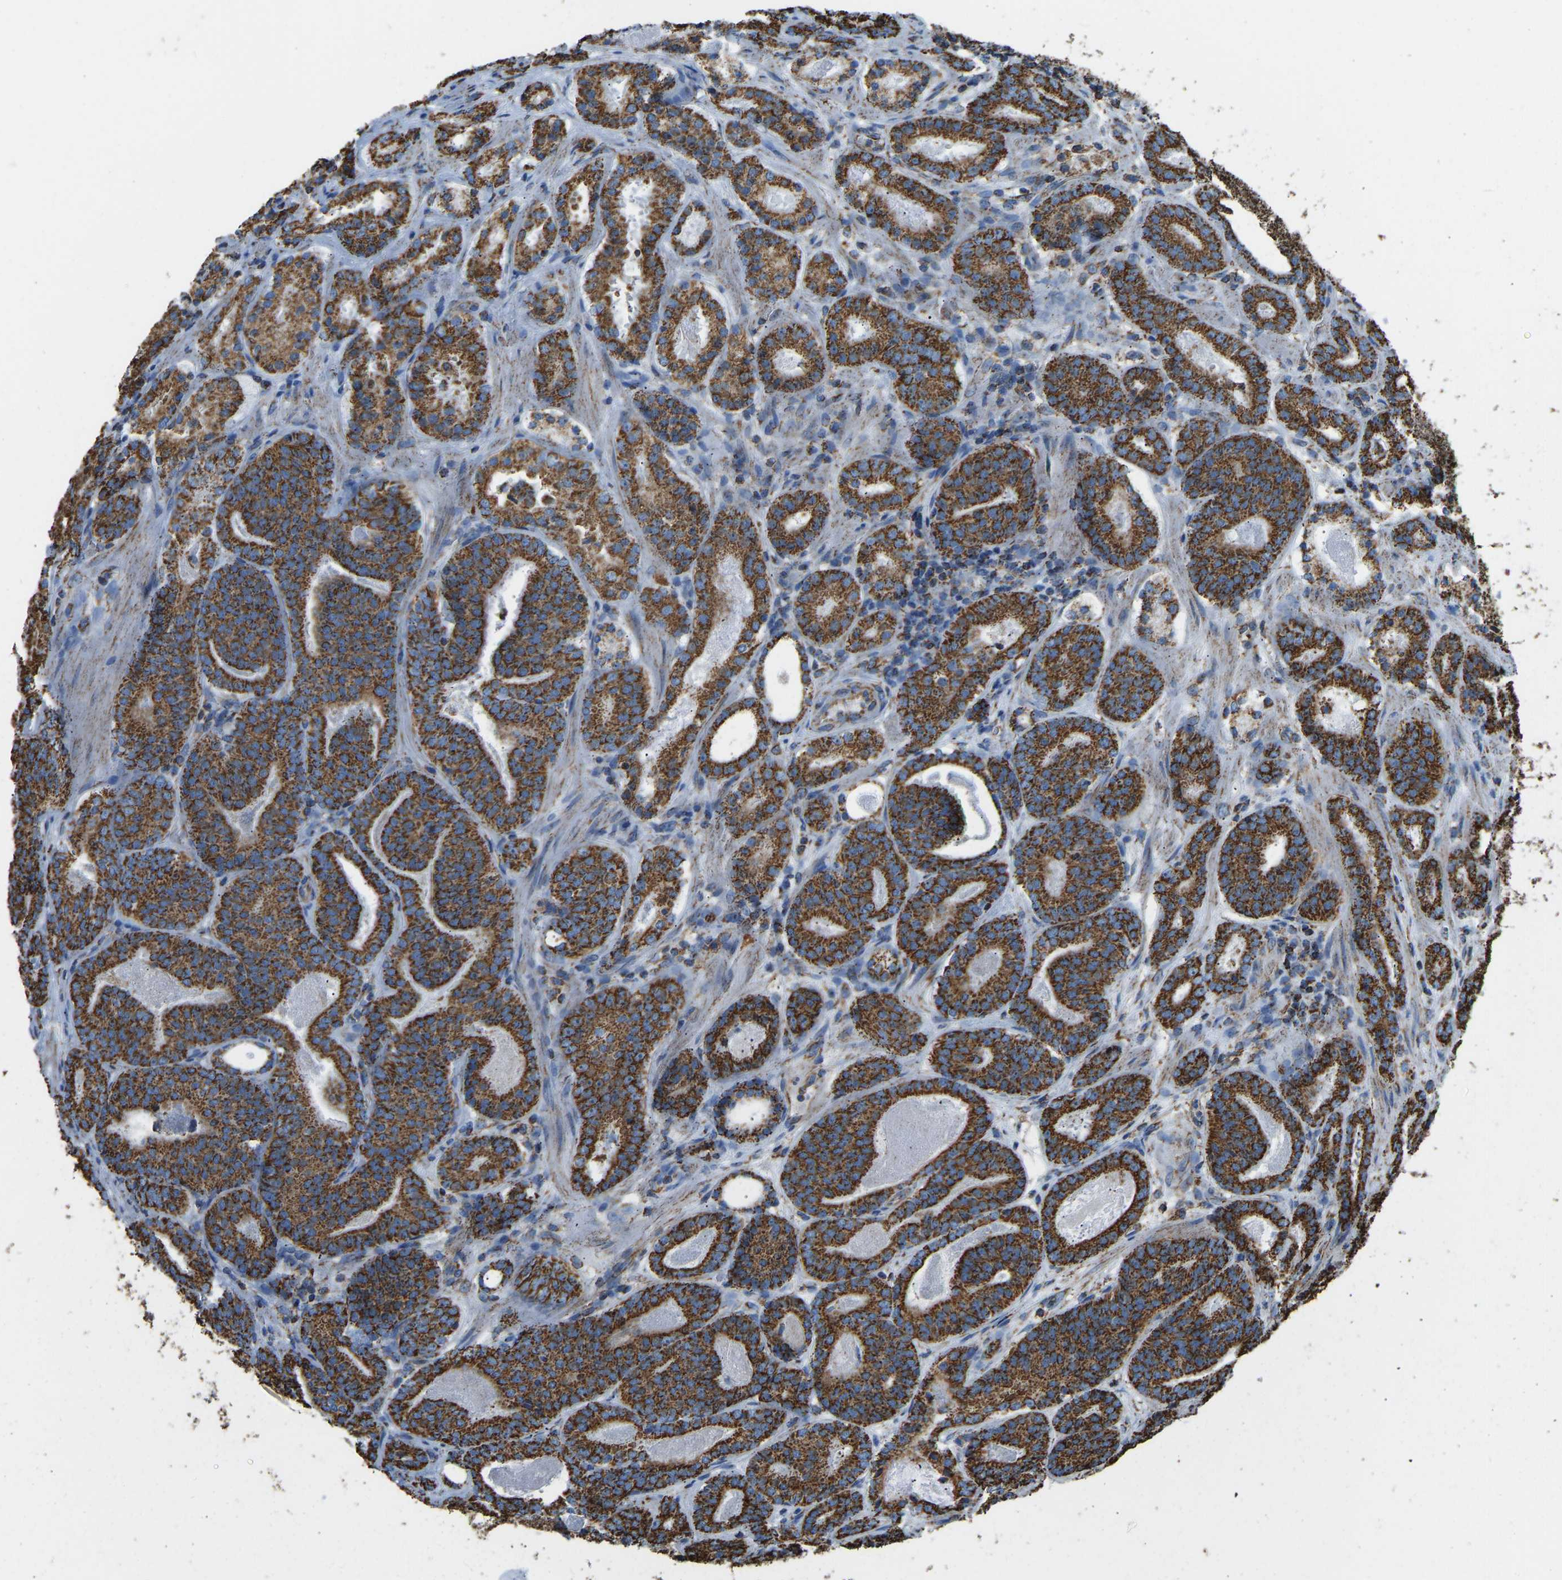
{"staining": {"intensity": "strong", "quantity": ">75%", "location": "cytoplasmic/membranous"}, "tissue": "prostate cancer", "cell_type": "Tumor cells", "image_type": "cancer", "snomed": [{"axis": "morphology", "description": "Adenocarcinoma, Low grade"}, {"axis": "topography", "description": "Prostate"}], "caption": "There is high levels of strong cytoplasmic/membranous staining in tumor cells of low-grade adenocarcinoma (prostate), as demonstrated by immunohistochemical staining (brown color).", "gene": "IRX6", "patient": {"sex": "male", "age": 69}}